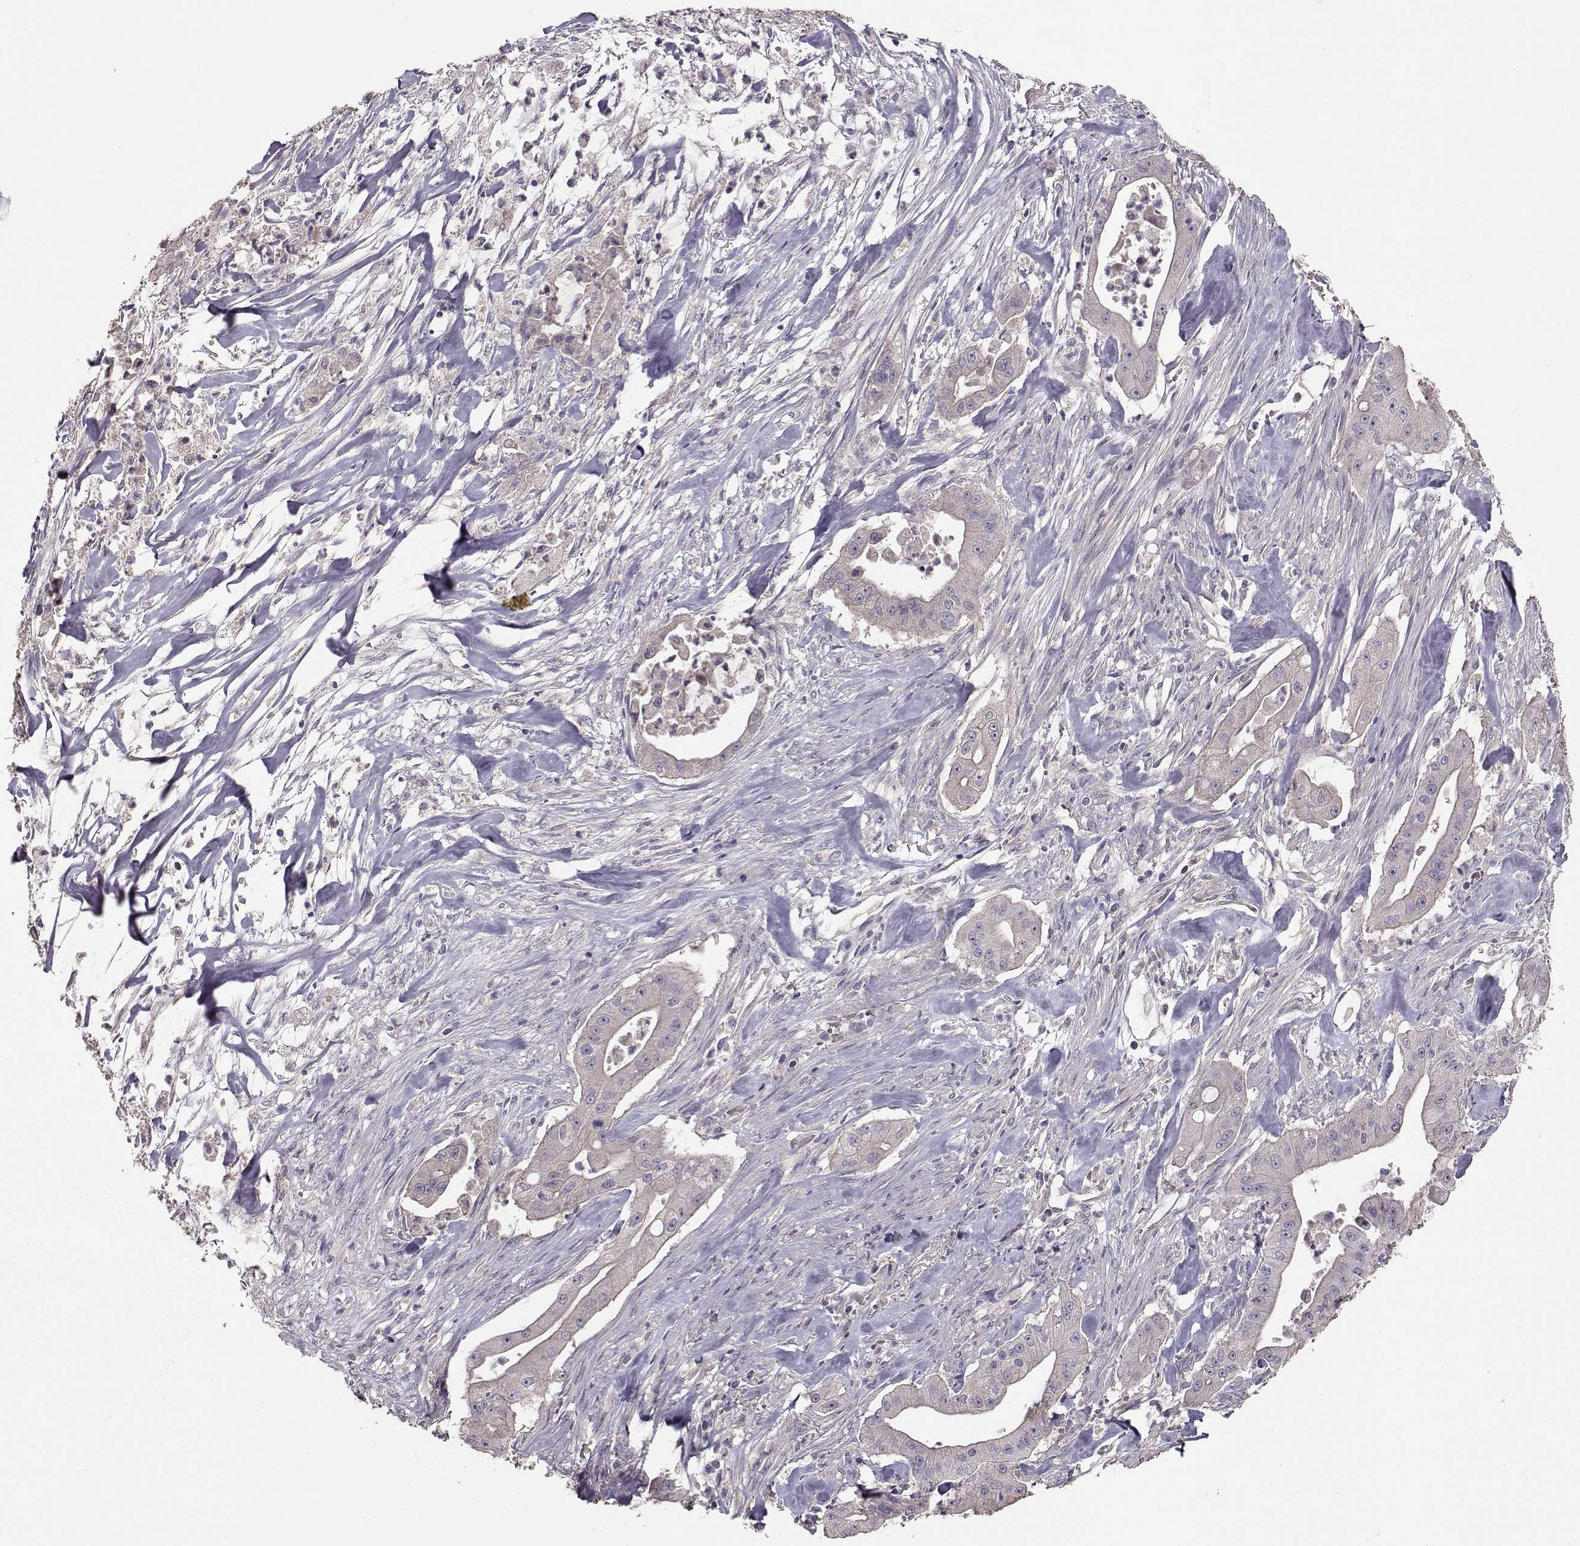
{"staining": {"intensity": "negative", "quantity": "none", "location": "none"}, "tissue": "pancreatic cancer", "cell_type": "Tumor cells", "image_type": "cancer", "snomed": [{"axis": "morphology", "description": "Normal tissue, NOS"}, {"axis": "morphology", "description": "Inflammation, NOS"}, {"axis": "morphology", "description": "Adenocarcinoma, NOS"}, {"axis": "topography", "description": "Pancreas"}], "caption": "This histopathology image is of pancreatic adenocarcinoma stained with immunohistochemistry (IHC) to label a protein in brown with the nuclei are counter-stained blue. There is no expression in tumor cells. (DAB IHC with hematoxylin counter stain).", "gene": "PMCH", "patient": {"sex": "male", "age": 57}}